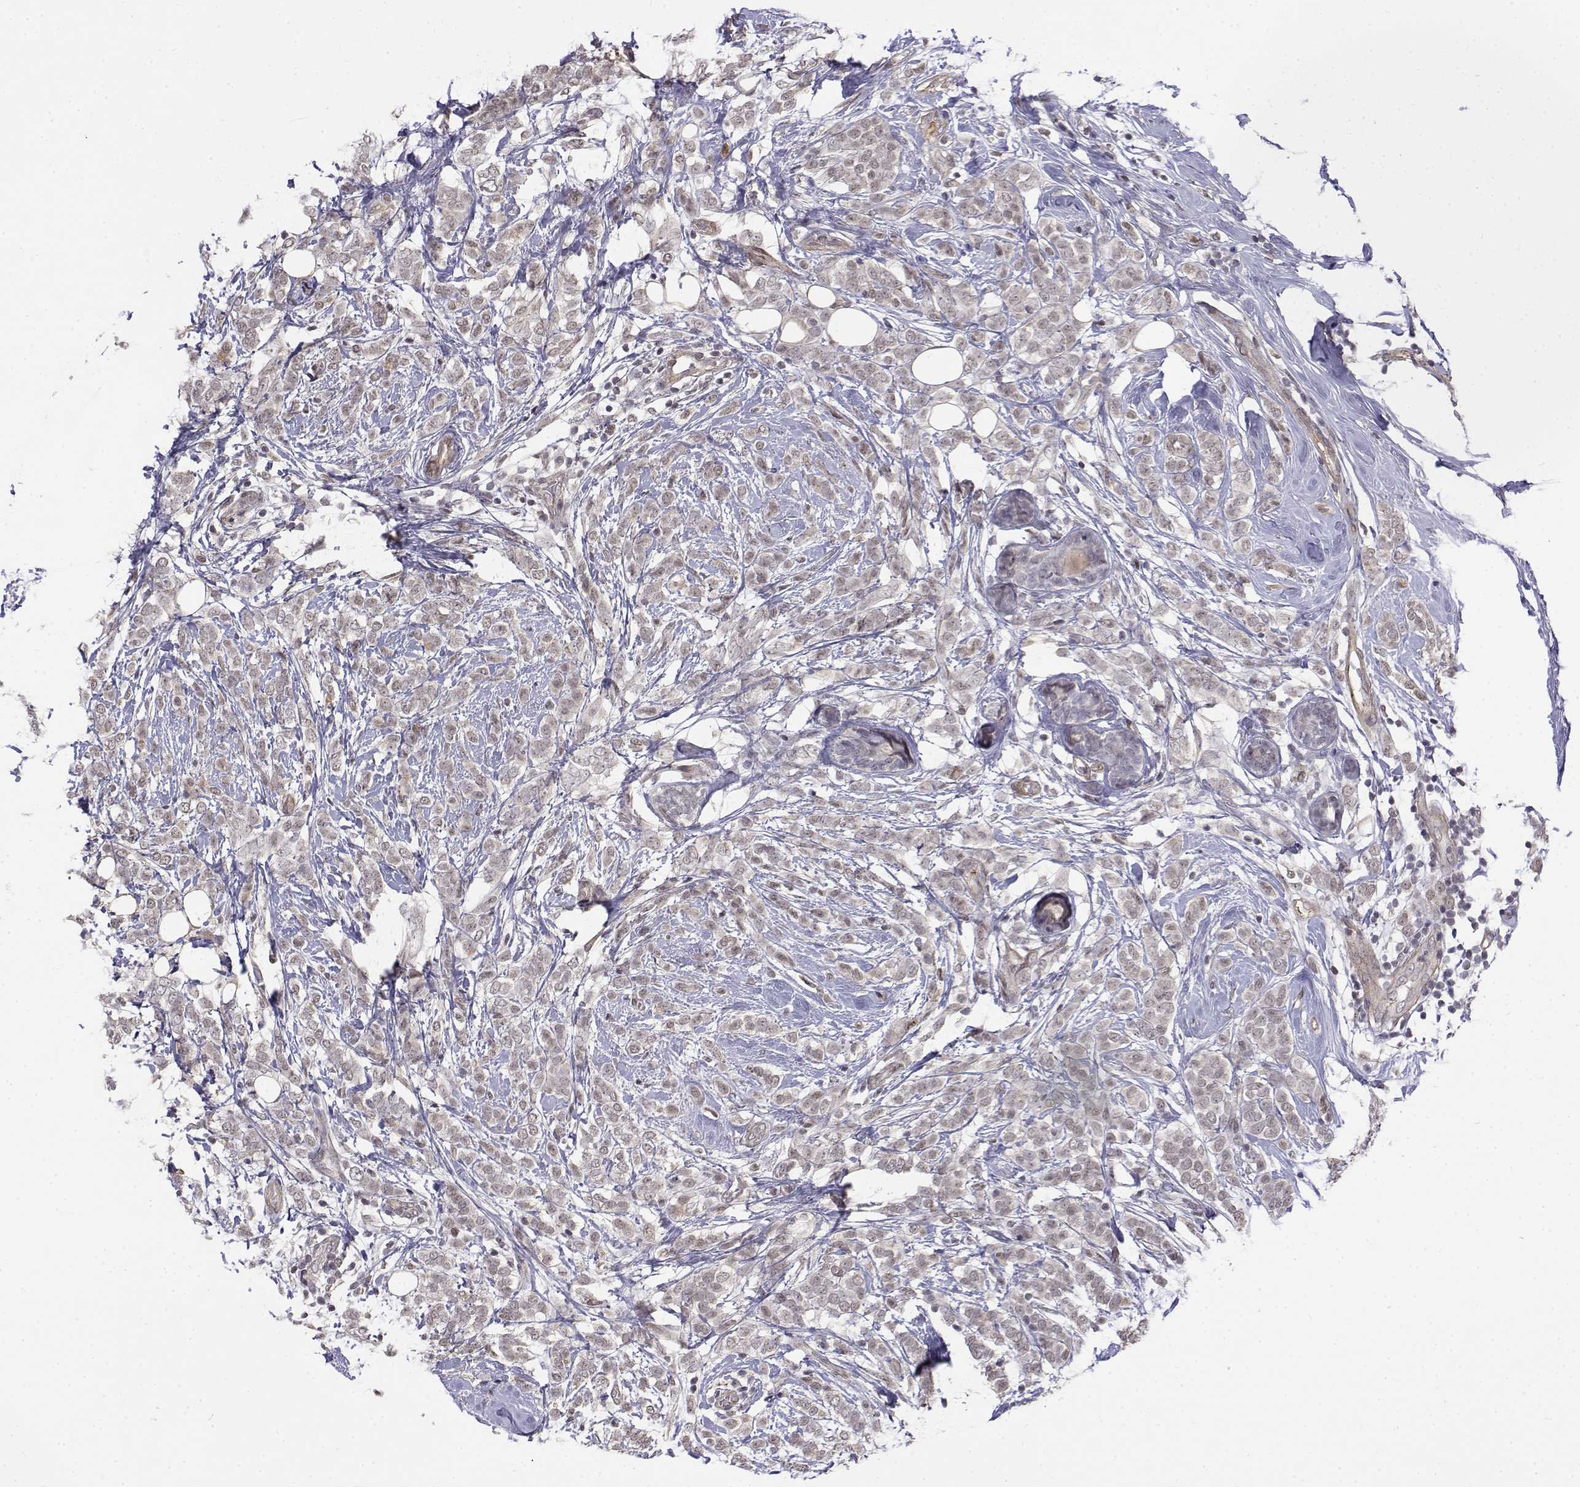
{"staining": {"intensity": "weak", "quantity": "<25%", "location": "nuclear"}, "tissue": "breast cancer", "cell_type": "Tumor cells", "image_type": "cancer", "snomed": [{"axis": "morphology", "description": "Lobular carcinoma"}, {"axis": "topography", "description": "Breast"}], "caption": "The histopathology image shows no significant positivity in tumor cells of lobular carcinoma (breast). The staining is performed using DAB brown chromogen with nuclei counter-stained in using hematoxylin.", "gene": "ITGA7", "patient": {"sex": "female", "age": 49}}